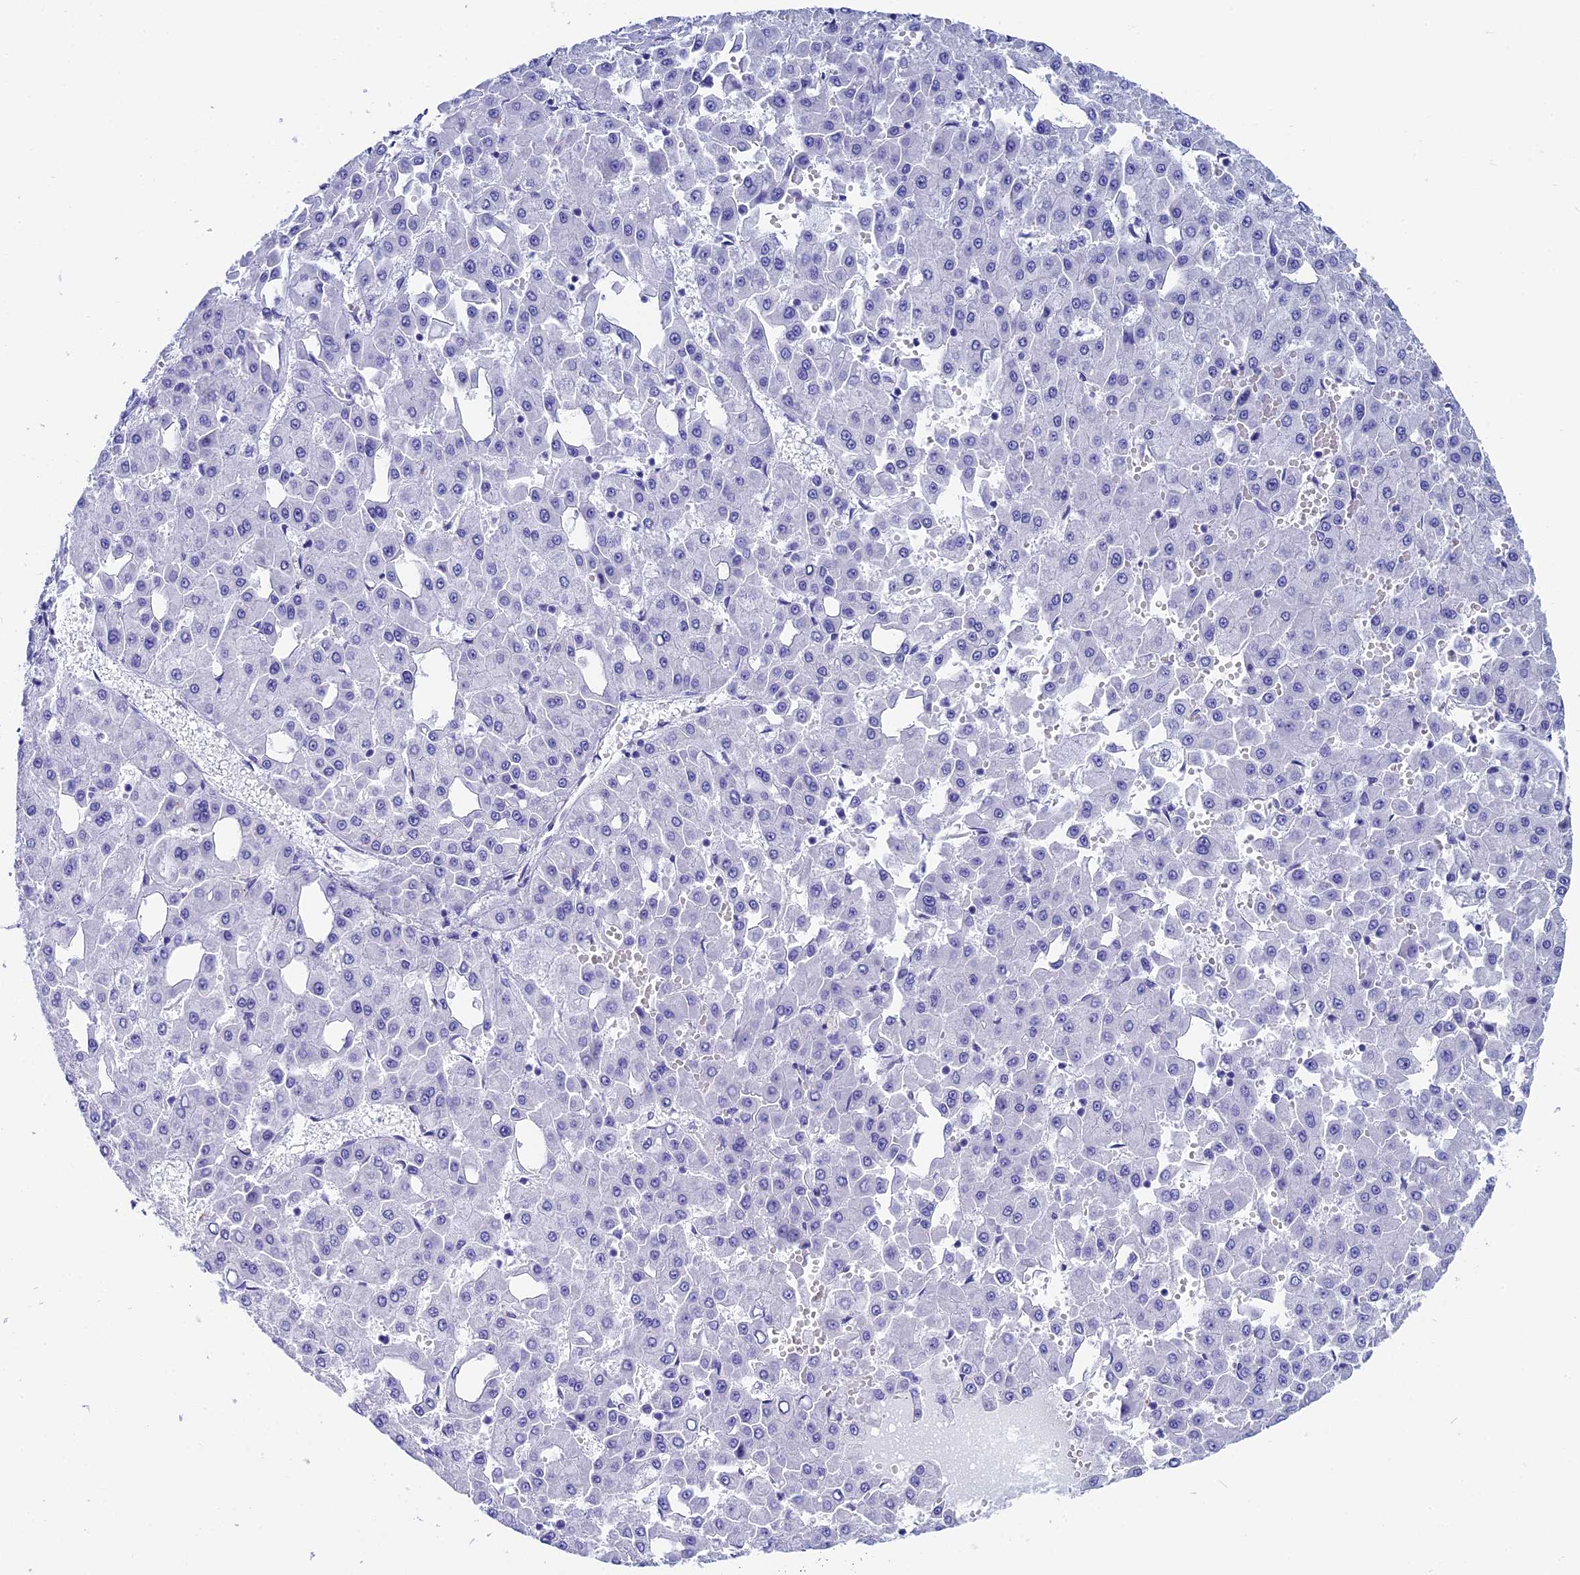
{"staining": {"intensity": "negative", "quantity": "none", "location": "none"}, "tissue": "liver cancer", "cell_type": "Tumor cells", "image_type": "cancer", "snomed": [{"axis": "morphology", "description": "Carcinoma, Hepatocellular, NOS"}, {"axis": "topography", "description": "Liver"}], "caption": "The immunohistochemistry photomicrograph has no significant staining in tumor cells of liver hepatocellular carcinoma tissue.", "gene": "AP3B2", "patient": {"sex": "male", "age": 47}}